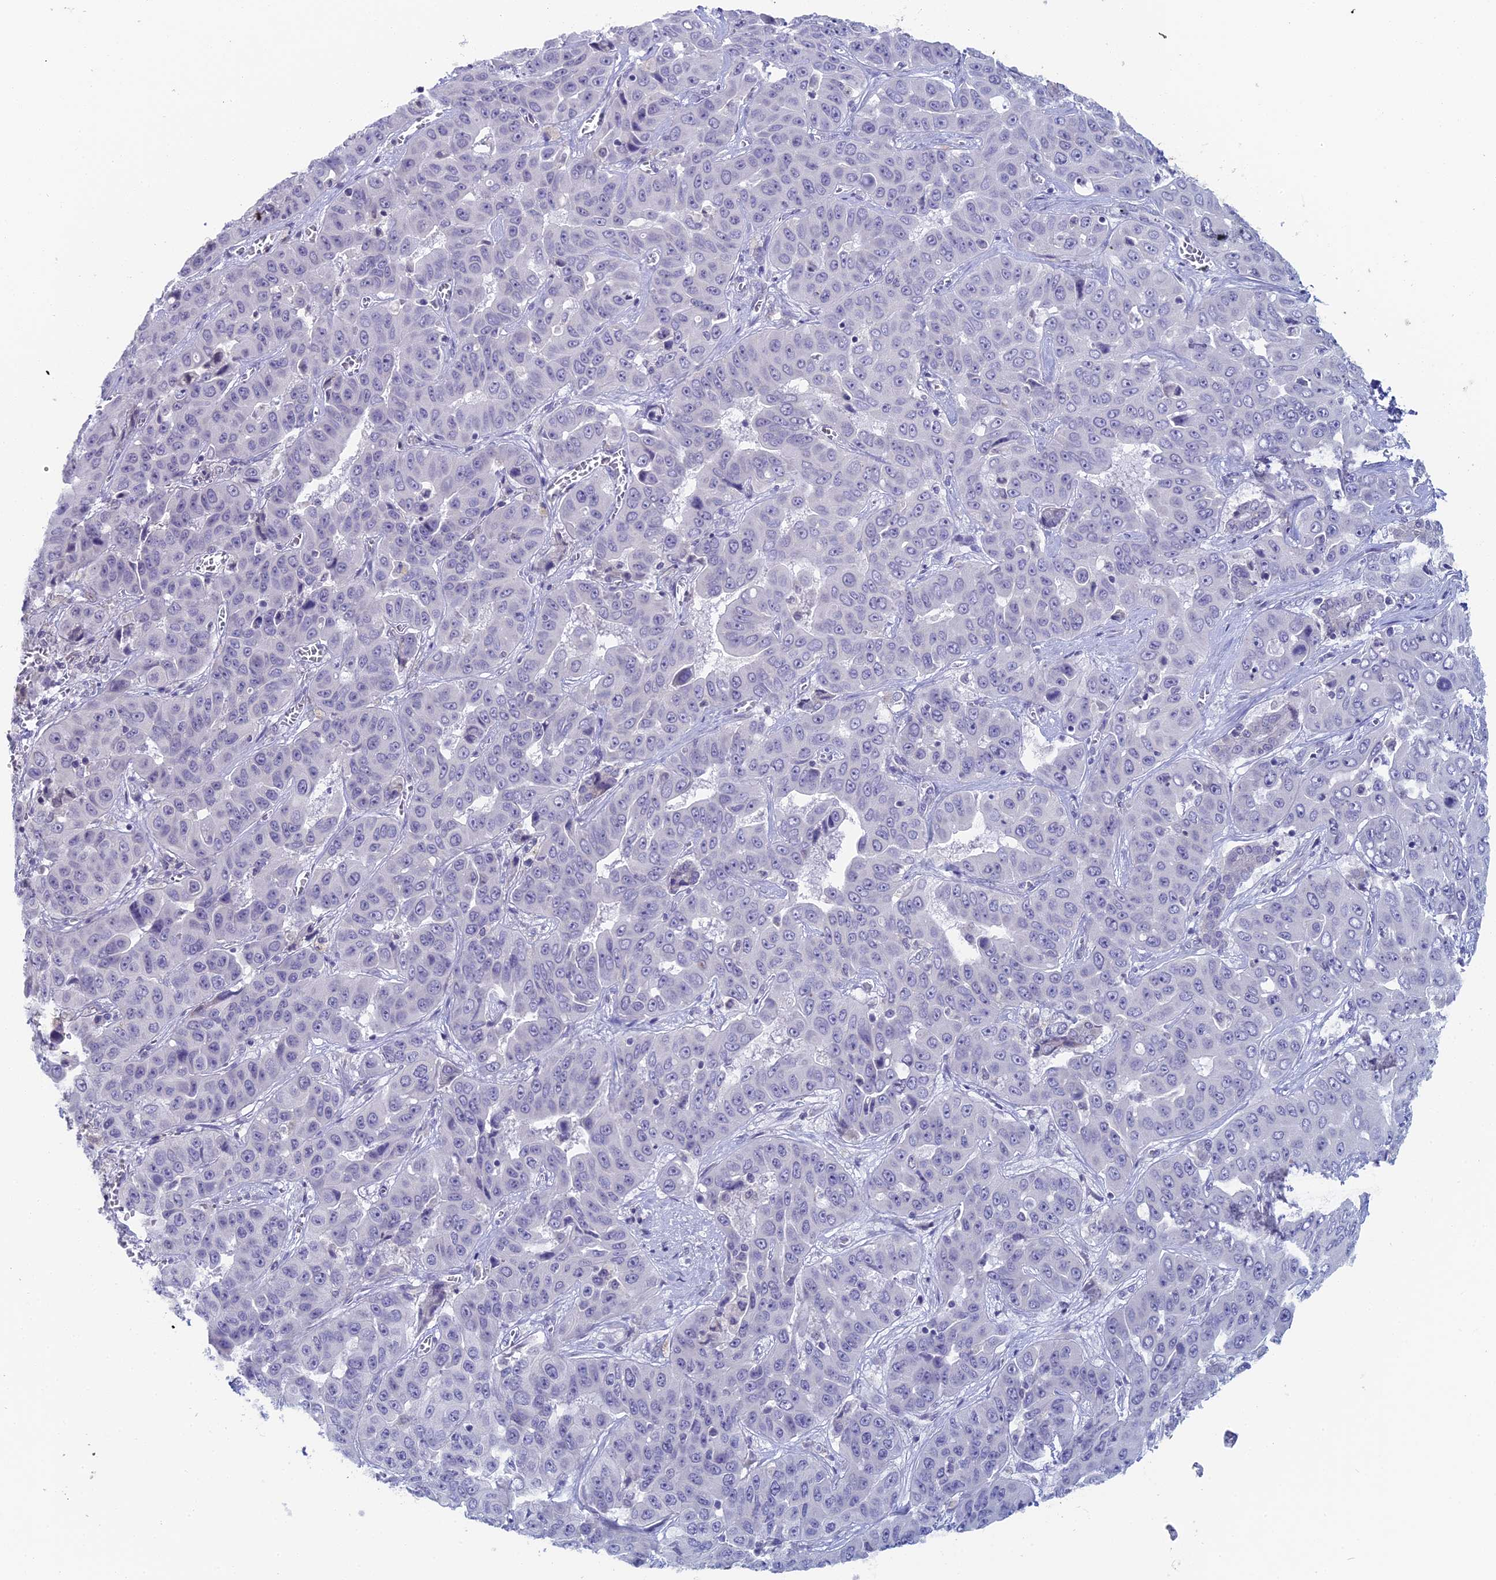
{"staining": {"intensity": "negative", "quantity": "none", "location": "none"}, "tissue": "liver cancer", "cell_type": "Tumor cells", "image_type": "cancer", "snomed": [{"axis": "morphology", "description": "Cholangiocarcinoma"}, {"axis": "topography", "description": "Liver"}], "caption": "Cholangiocarcinoma (liver) was stained to show a protein in brown. There is no significant staining in tumor cells. (DAB immunohistochemistry with hematoxylin counter stain).", "gene": "PRR22", "patient": {"sex": "female", "age": 52}}